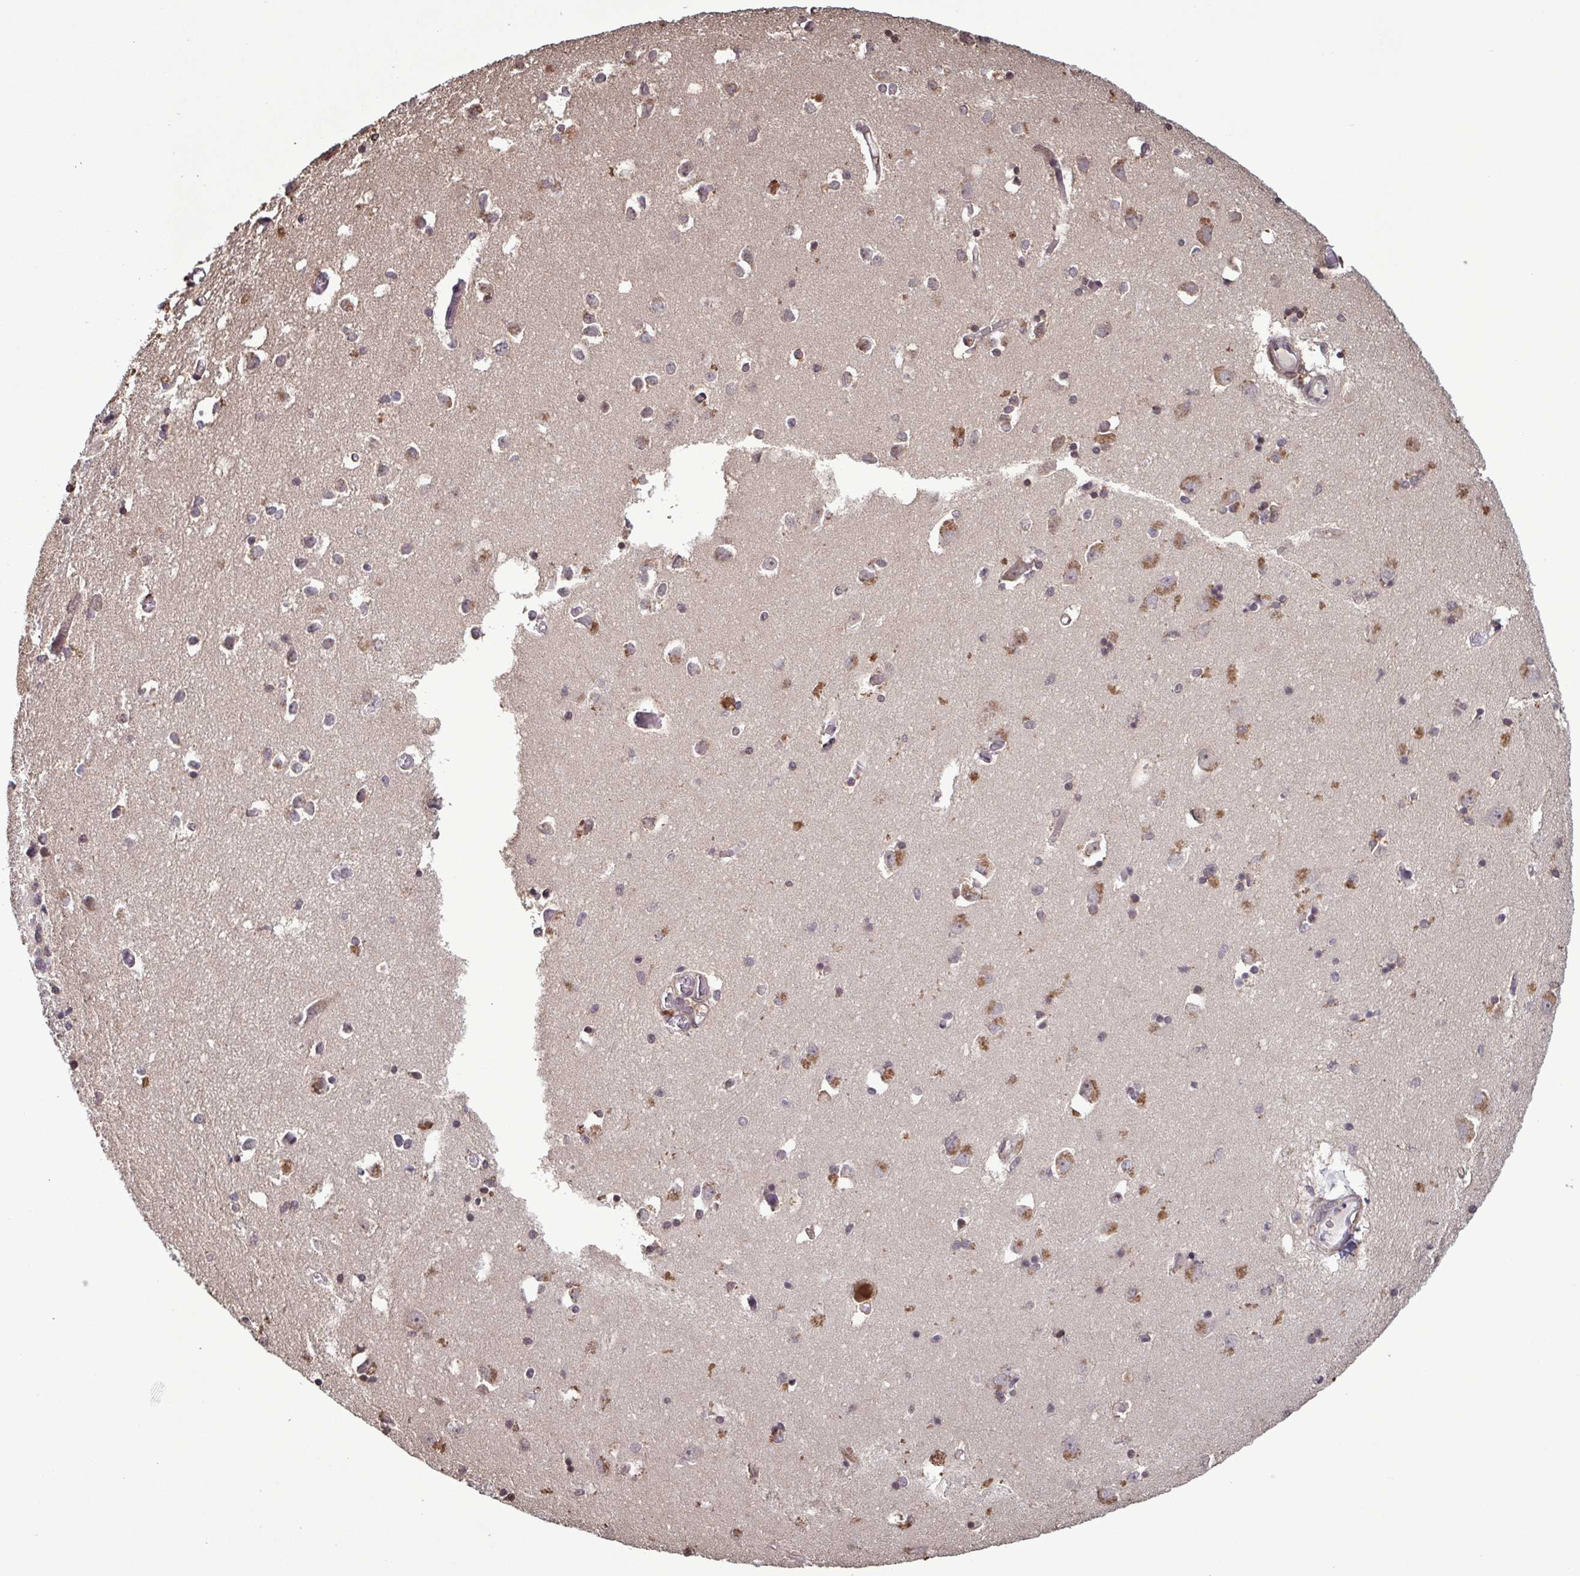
{"staining": {"intensity": "negative", "quantity": "none", "location": "none"}, "tissue": "caudate", "cell_type": "Glial cells", "image_type": "normal", "snomed": [{"axis": "morphology", "description": "Normal tissue, NOS"}, {"axis": "topography", "description": "Lateral ventricle wall"}, {"axis": "topography", "description": "Hippocampus"}], "caption": "Immunohistochemistry micrograph of unremarkable caudate: human caudate stained with DAB (3,3'-diaminobenzidine) exhibits no significant protein positivity in glial cells. (Stains: DAB immunohistochemistry with hematoxylin counter stain, Microscopy: brightfield microscopy at high magnification).", "gene": "ZNF200", "patient": {"sex": "female", "age": 63}}